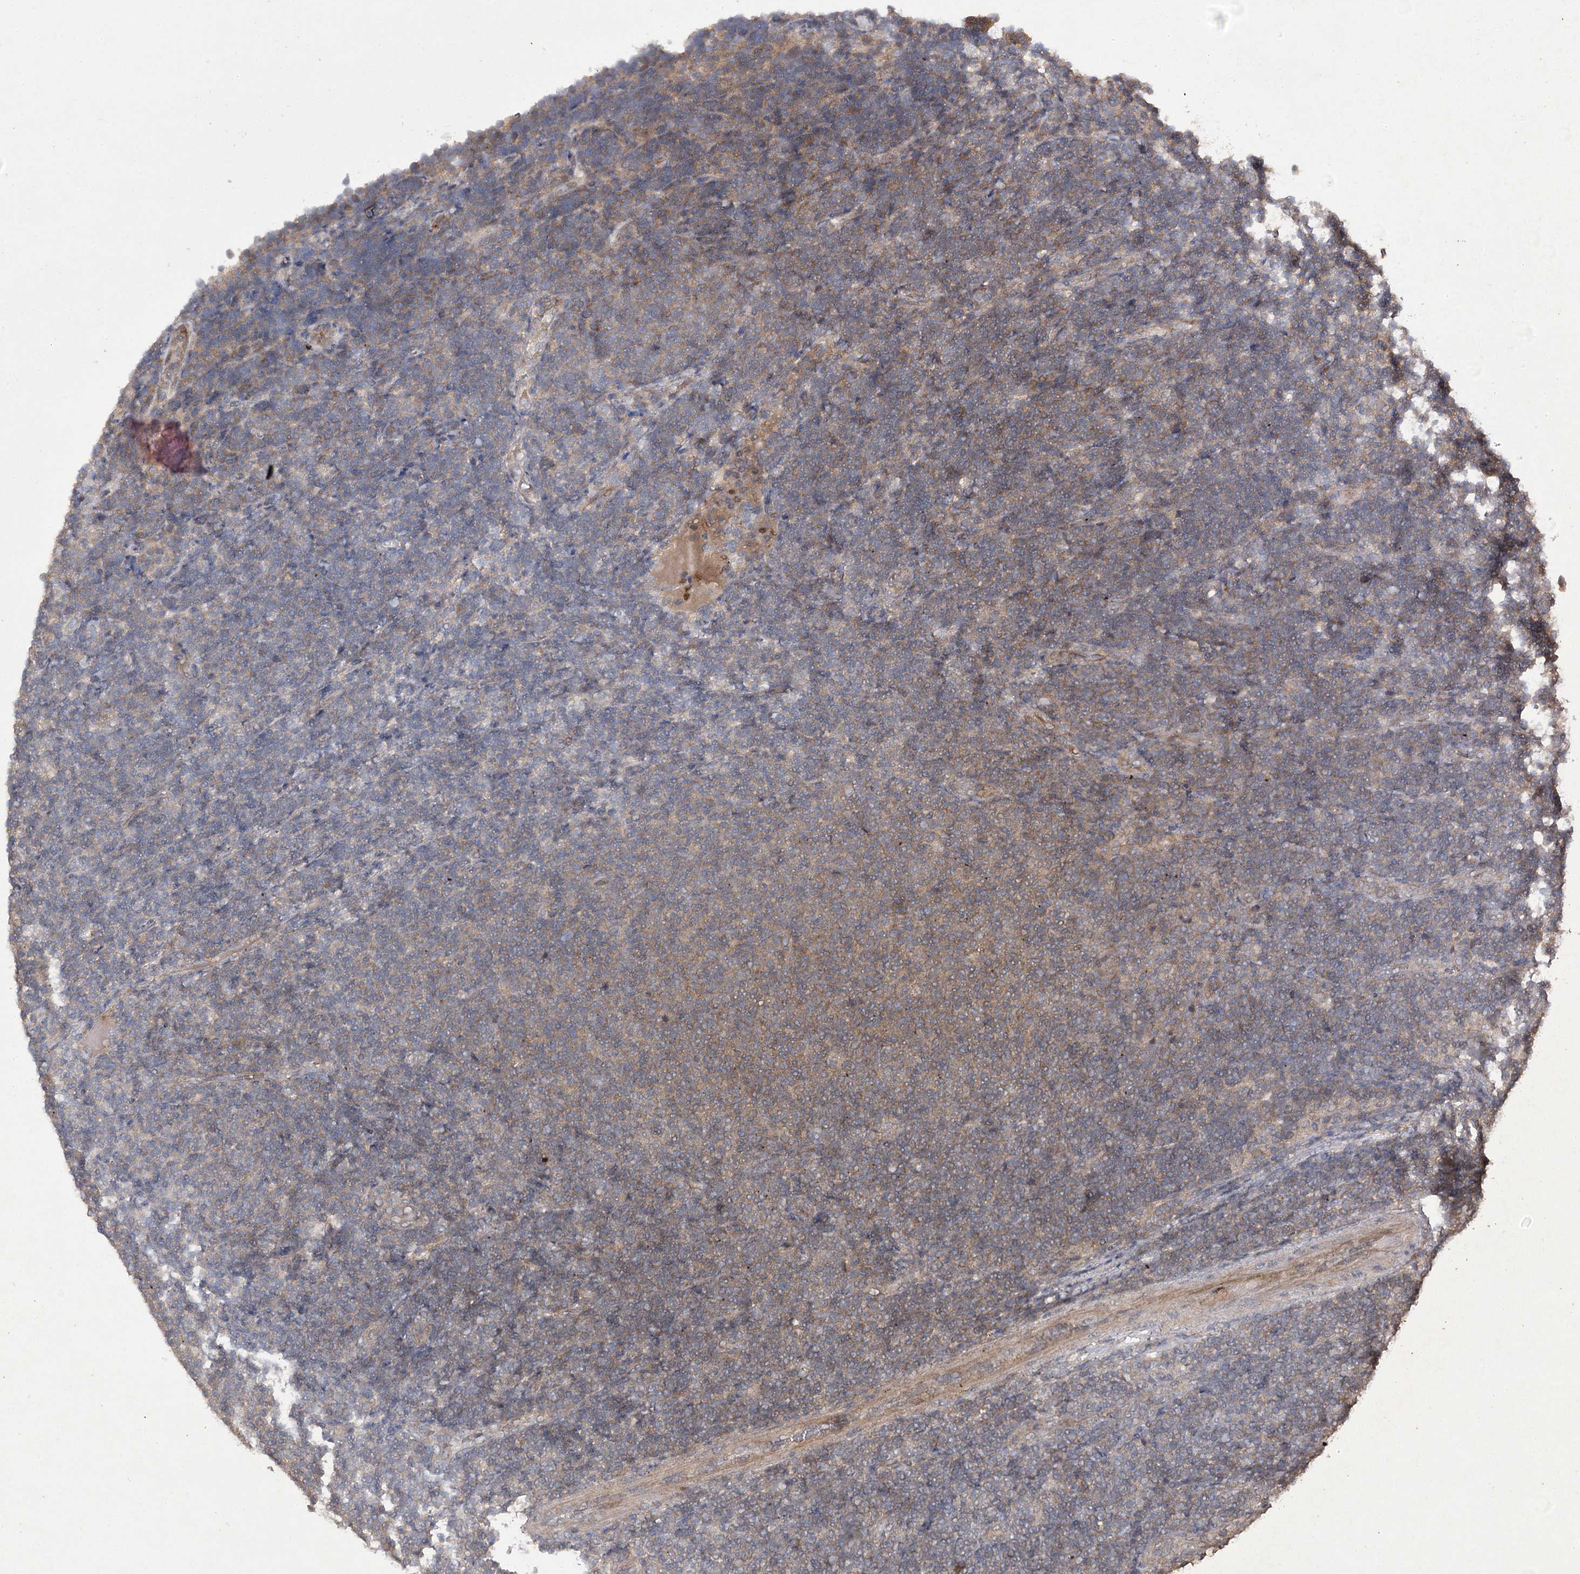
{"staining": {"intensity": "moderate", "quantity": "<25%", "location": "cytoplasmic/membranous"}, "tissue": "lymphoma", "cell_type": "Tumor cells", "image_type": "cancer", "snomed": [{"axis": "morphology", "description": "Malignant lymphoma, non-Hodgkin's type, Low grade"}, {"axis": "topography", "description": "Lymph node"}], "caption": "Lymphoma tissue shows moderate cytoplasmic/membranous positivity in about <25% of tumor cells, visualized by immunohistochemistry. (IHC, brightfield microscopy, high magnification).", "gene": "BCR", "patient": {"sex": "male", "age": 66}}